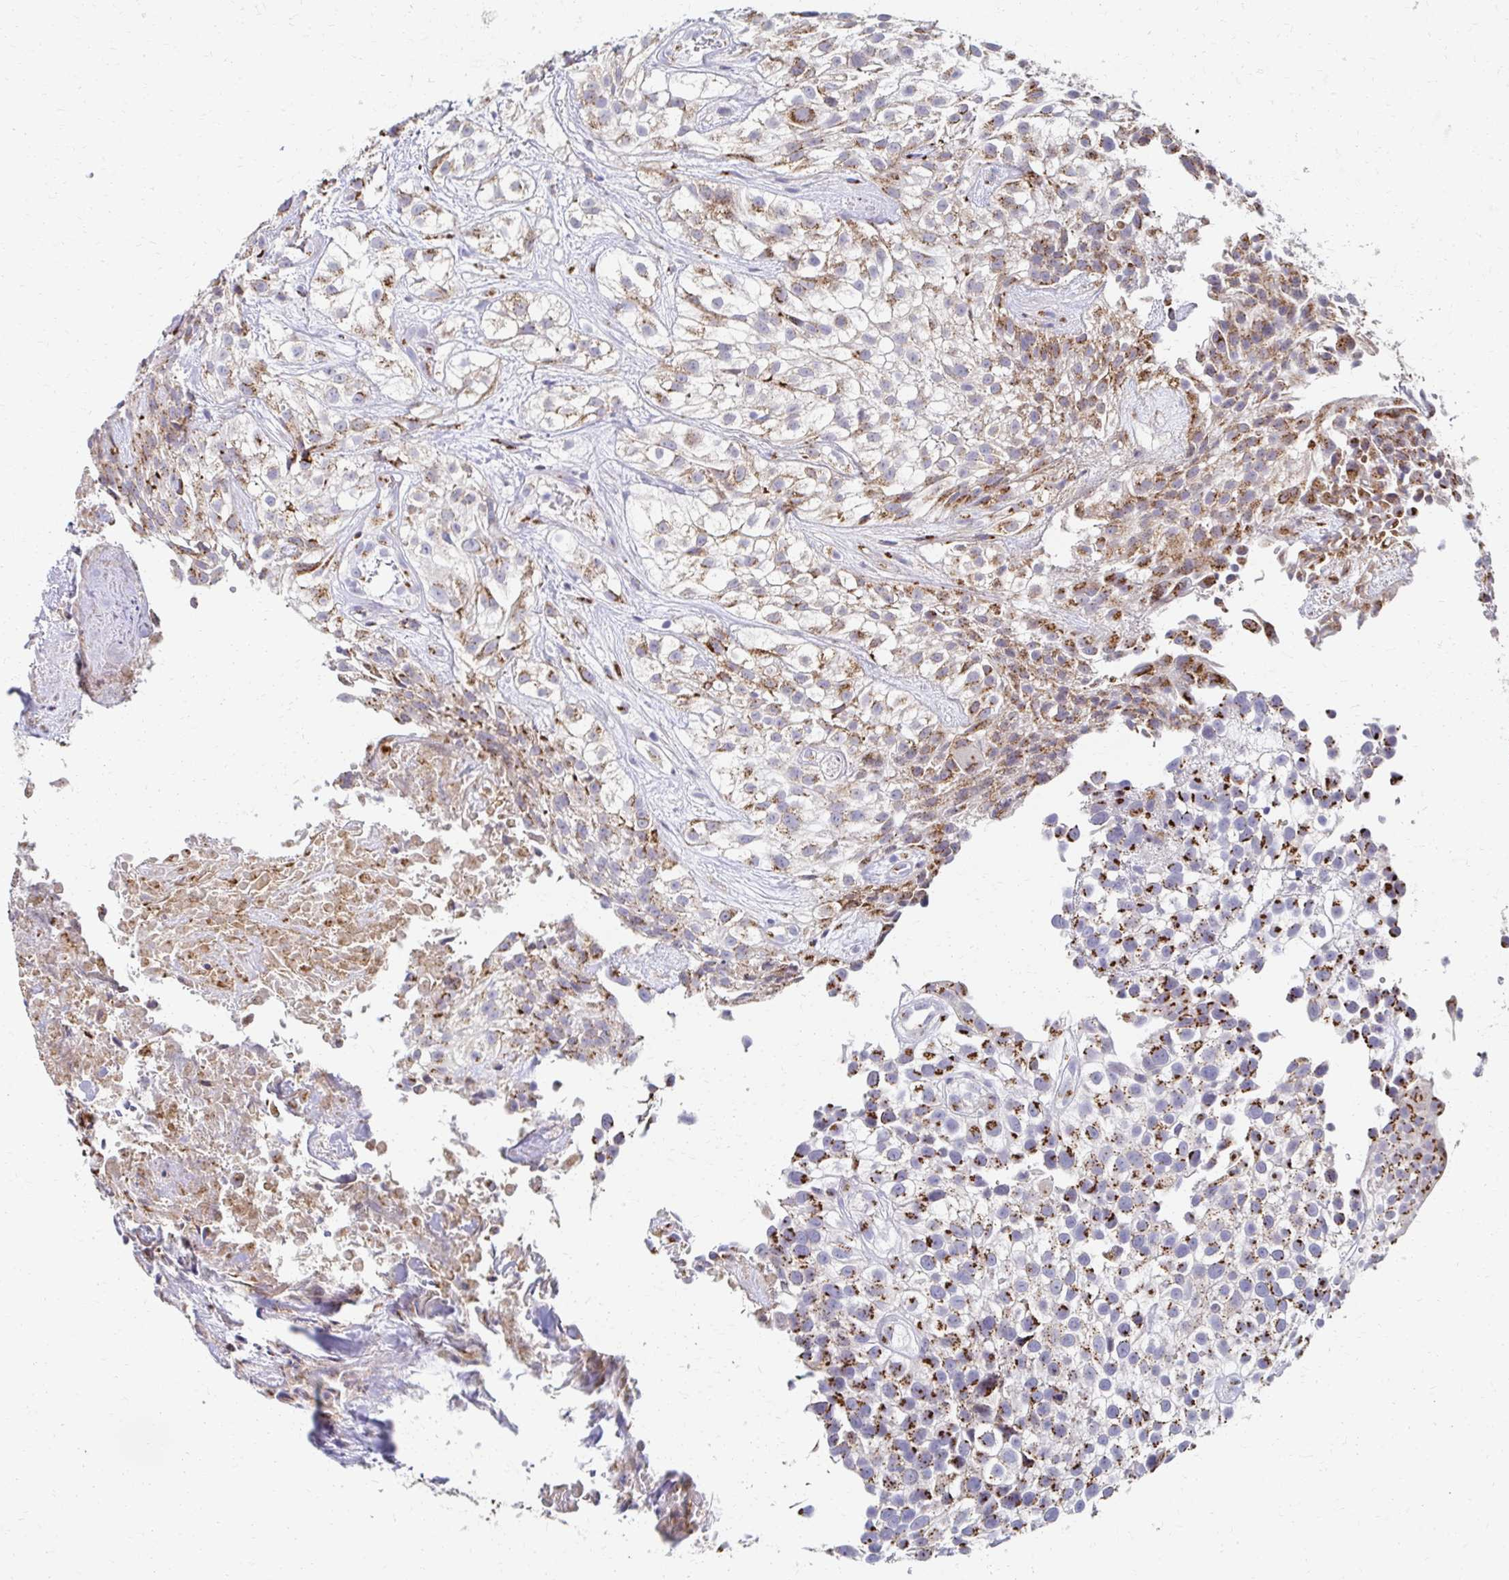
{"staining": {"intensity": "strong", "quantity": ">75%", "location": "cytoplasmic/membranous"}, "tissue": "urothelial cancer", "cell_type": "Tumor cells", "image_type": "cancer", "snomed": [{"axis": "morphology", "description": "Urothelial carcinoma, High grade"}, {"axis": "topography", "description": "Urinary bladder"}], "caption": "Immunohistochemical staining of urothelial cancer exhibits high levels of strong cytoplasmic/membranous staining in about >75% of tumor cells.", "gene": "TM9SF1", "patient": {"sex": "male", "age": 56}}